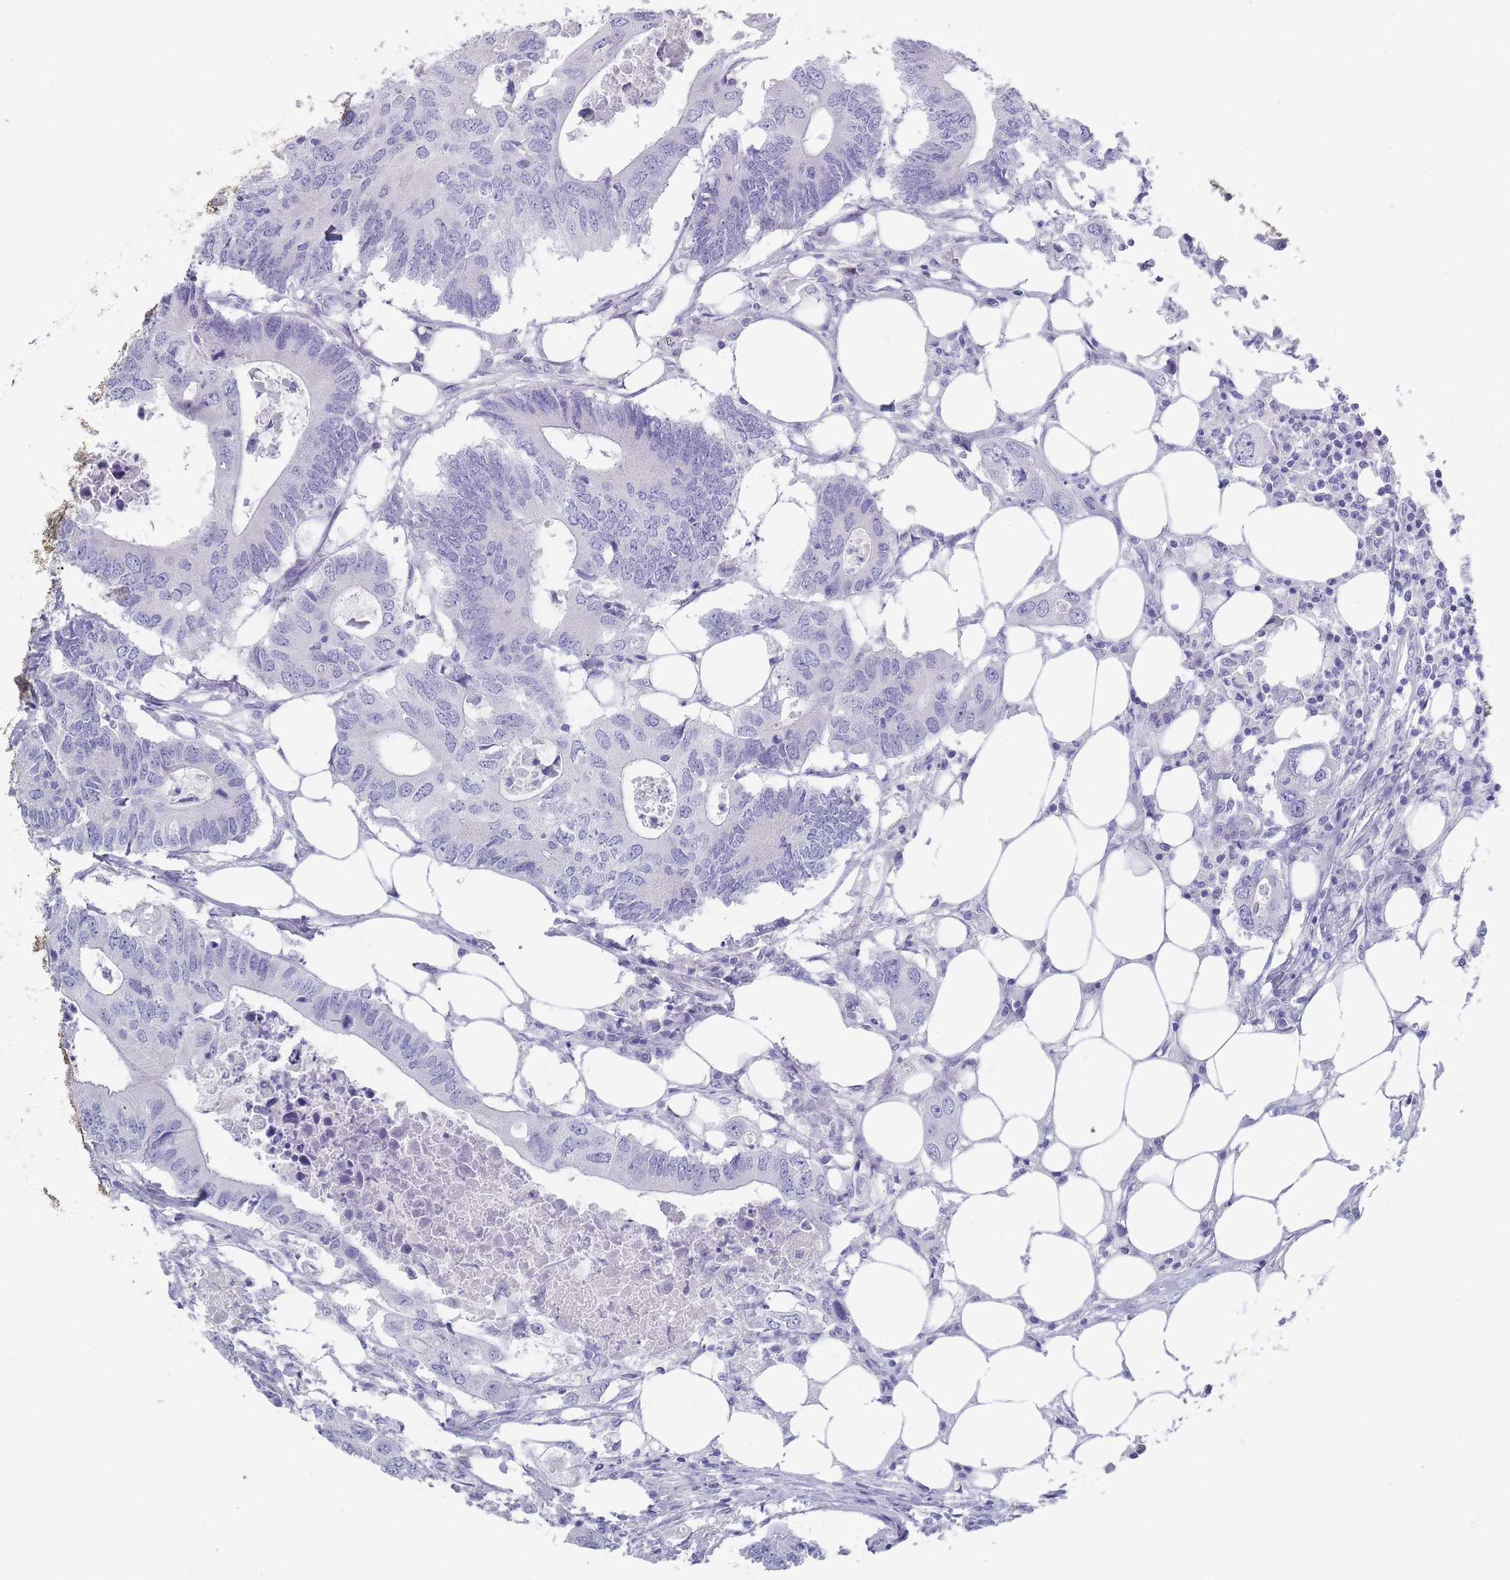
{"staining": {"intensity": "negative", "quantity": "none", "location": "none"}, "tissue": "colorectal cancer", "cell_type": "Tumor cells", "image_type": "cancer", "snomed": [{"axis": "morphology", "description": "Adenocarcinoma, NOS"}, {"axis": "topography", "description": "Colon"}], "caption": "Protein analysis of adenocarcinoma (colorectal) exhibits no significant positivity in tumor cells.", "gene": "RAB2B", "patient": {"sex": "male", "age": 71}}